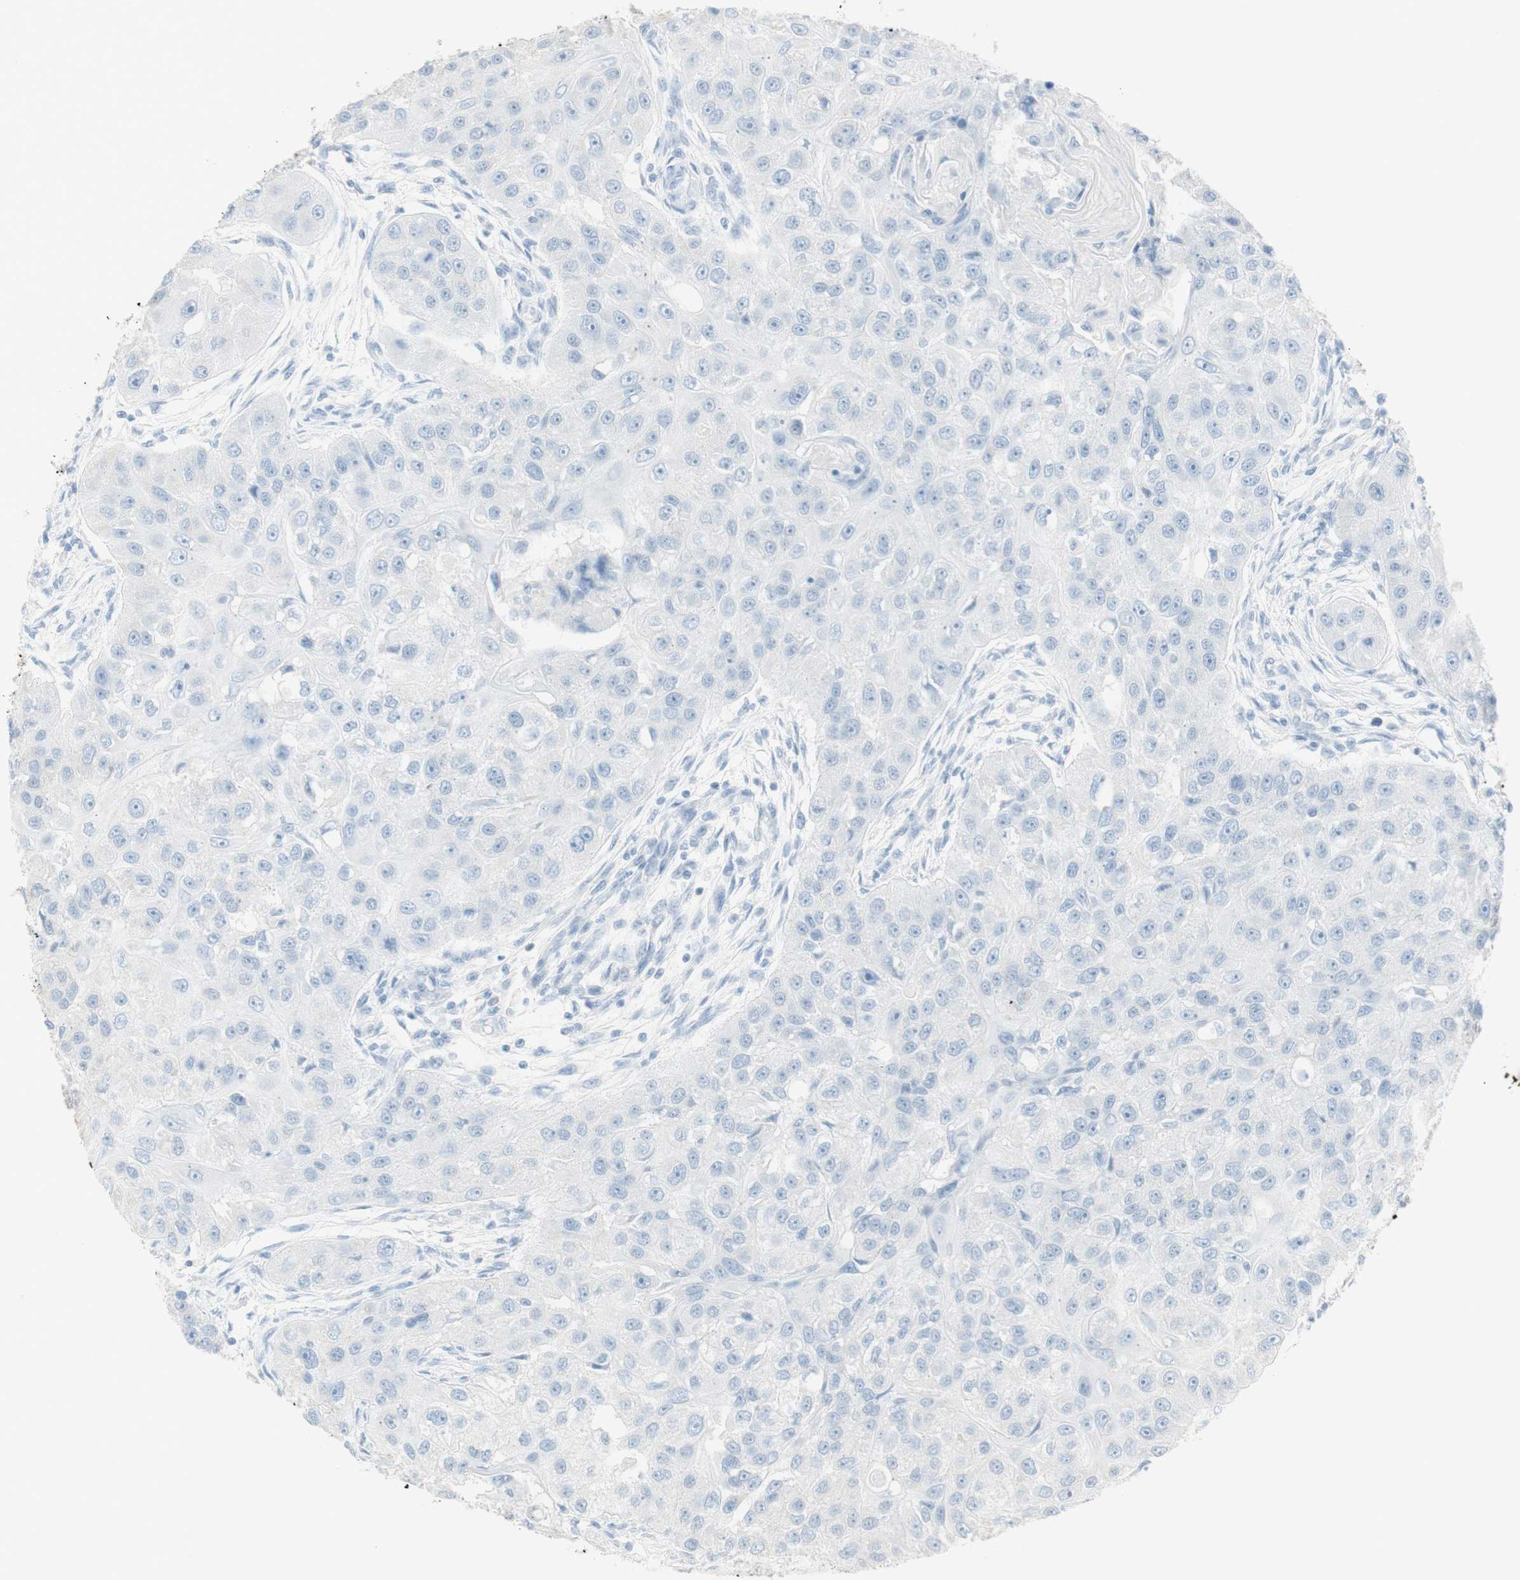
{"staining": {"intensity": "negative", "quantity": "none", "location": "none"}, "tissue": "head and neck cancer", "cell_type": "Tumor cells", "image_type": "cancer", "snomed": [{"axis": "morphology", "description": "Normal tissue, NOS"}, {"axis": "morphology", "description": "Squamous cell carcinoma, NOS"}, {"axis": "topography", "description": "Skeletal muscle"}, {"axis": "topography", "description": "Head-Neck"}], "caption": "Squamous cell carcinoma (head and neck) was stained to show a protein in brown. There is no significant expression in tumor cells.", "gene": "NAPSA", "patient": {"sex": "male", "age": 51}}